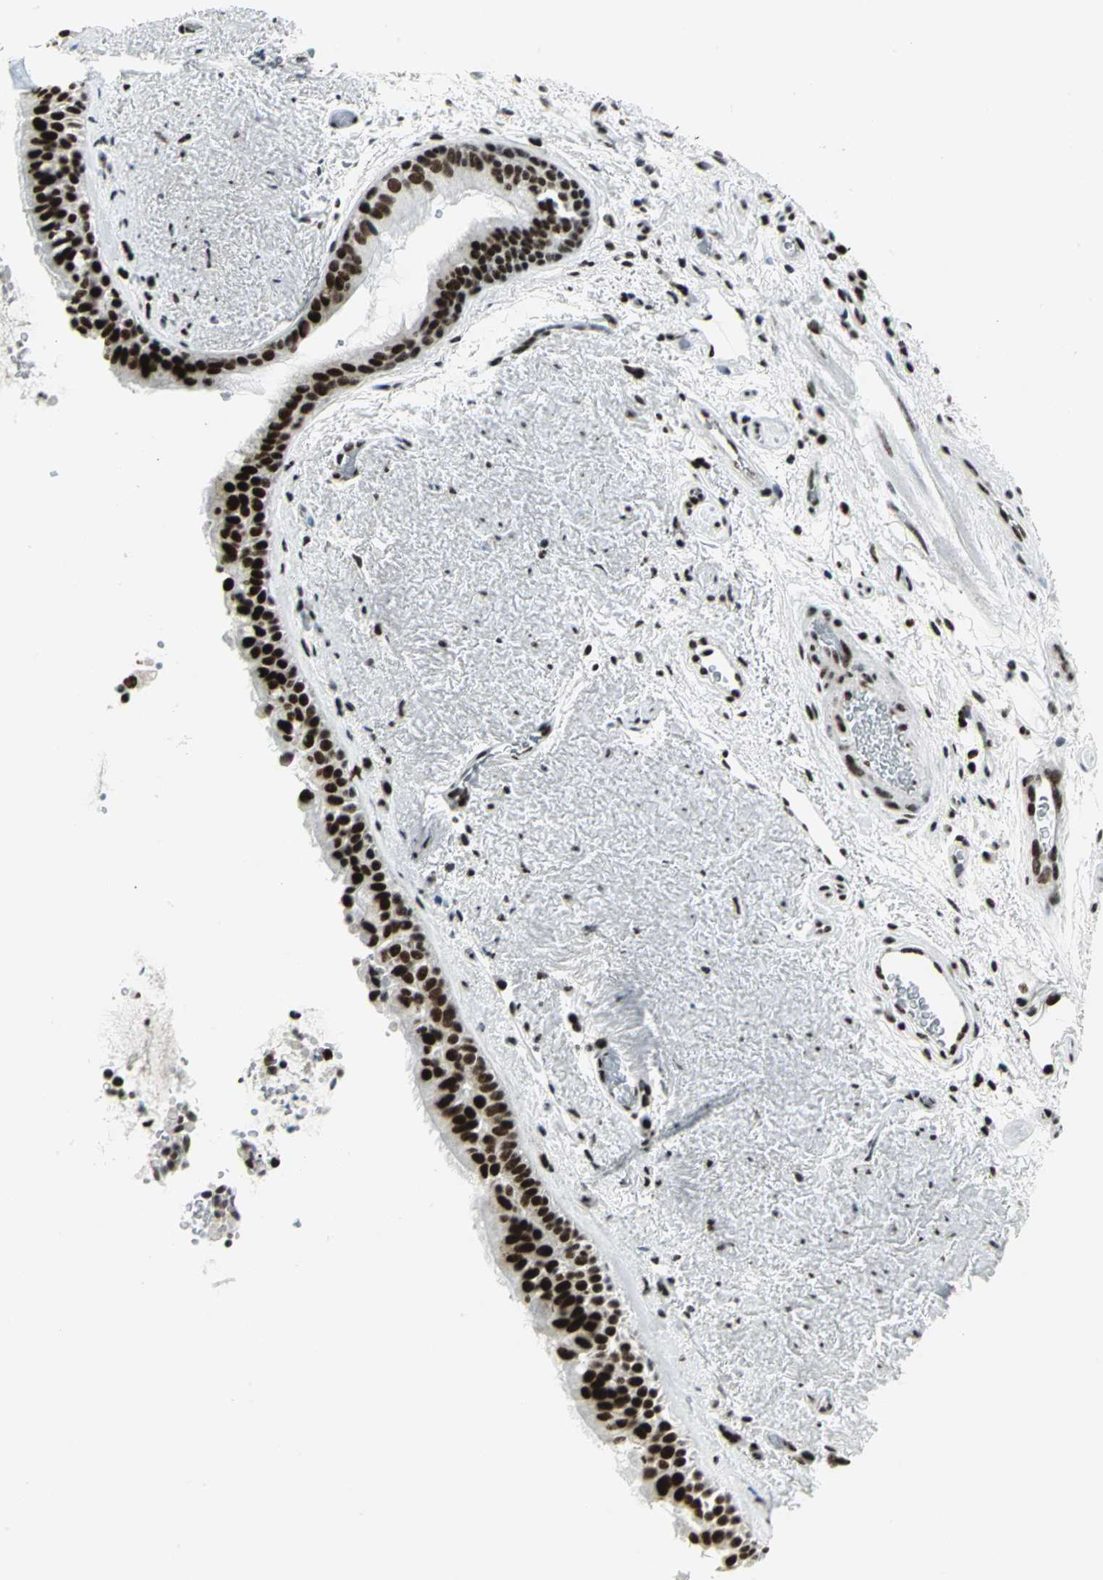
{"staining": {"intensity": "strong", "quantity": ">75%", "location": "nuclear"}, "tissue": "bronchus", "cell_type": "Respiratory epithelial cells", "image_type": "normal", "snomed": [{"axis": "morphology", "description": "Normal tissue, NOS"}, {"axis": "topography", "description": "Bronchus"}], "caption": "Immunohistochemical staining of unremarkable bronchus reveals high levels of strong nuclear expression in about >75% of respiratory epithelial cells.", "gene": "SMARCA4", "patient": {"sex": "female", "age": 54}}